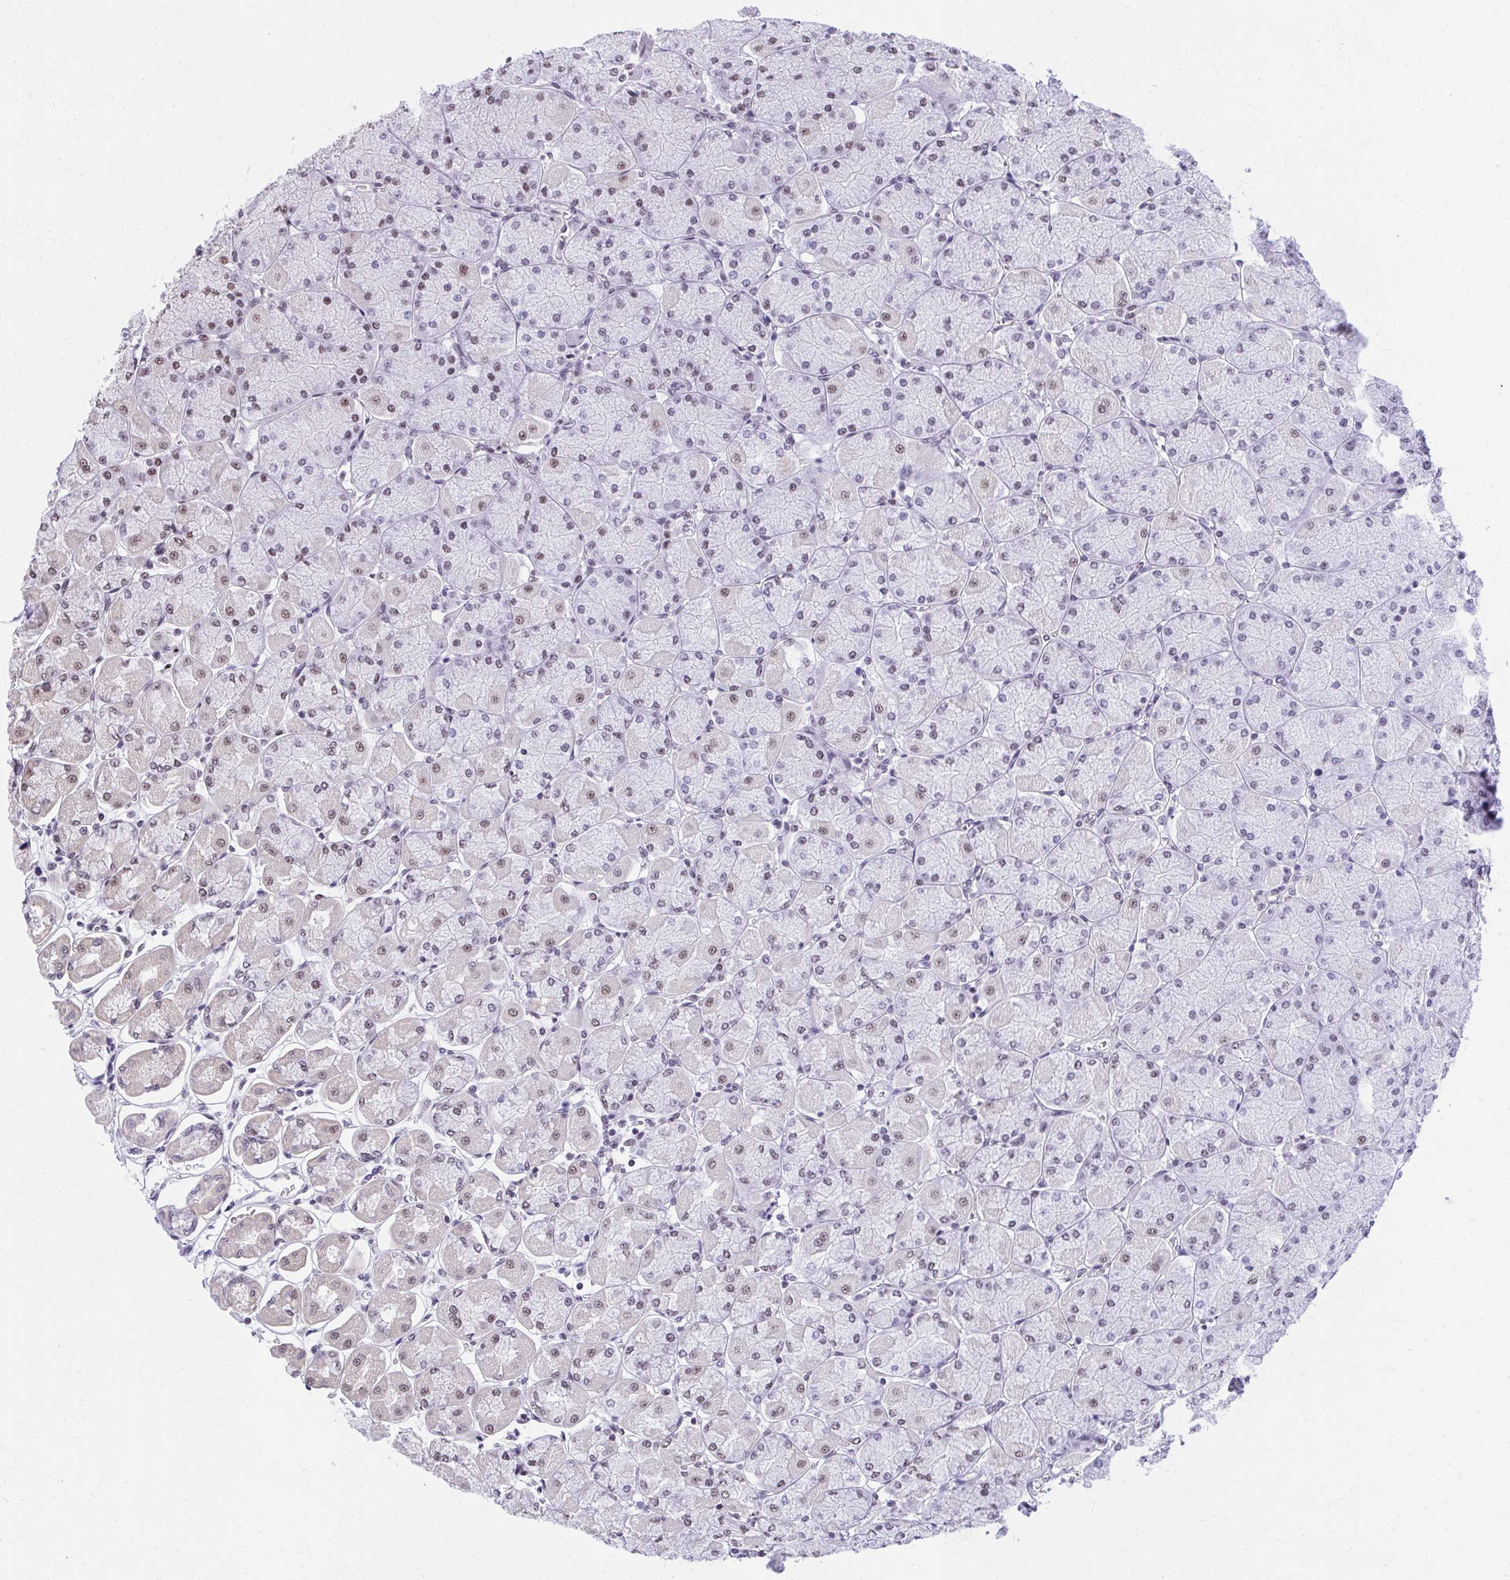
{"staining": {"intensity": "moderate", "quantity": ">75%", "location": "nuclear"}, "tissue": "stomach", "cell_type": "Glandular cells", "image_type": "normal", "snomed": [{"axis": "morphology", "description": "Normal tissue, NOS"}, {"axis": "topography", "description": "Stomach, upper"}], "caption": "High-magnification brightfield microscopy of unremarkable stomach stained with DAB (brown) and counterstained with hematoxylin (blue). glandular cells exhibit moderate nuclear positivity is present in about>75% of cells.", "gene": "SYNE4", "patient": {"sex": "female", "age": 56}}